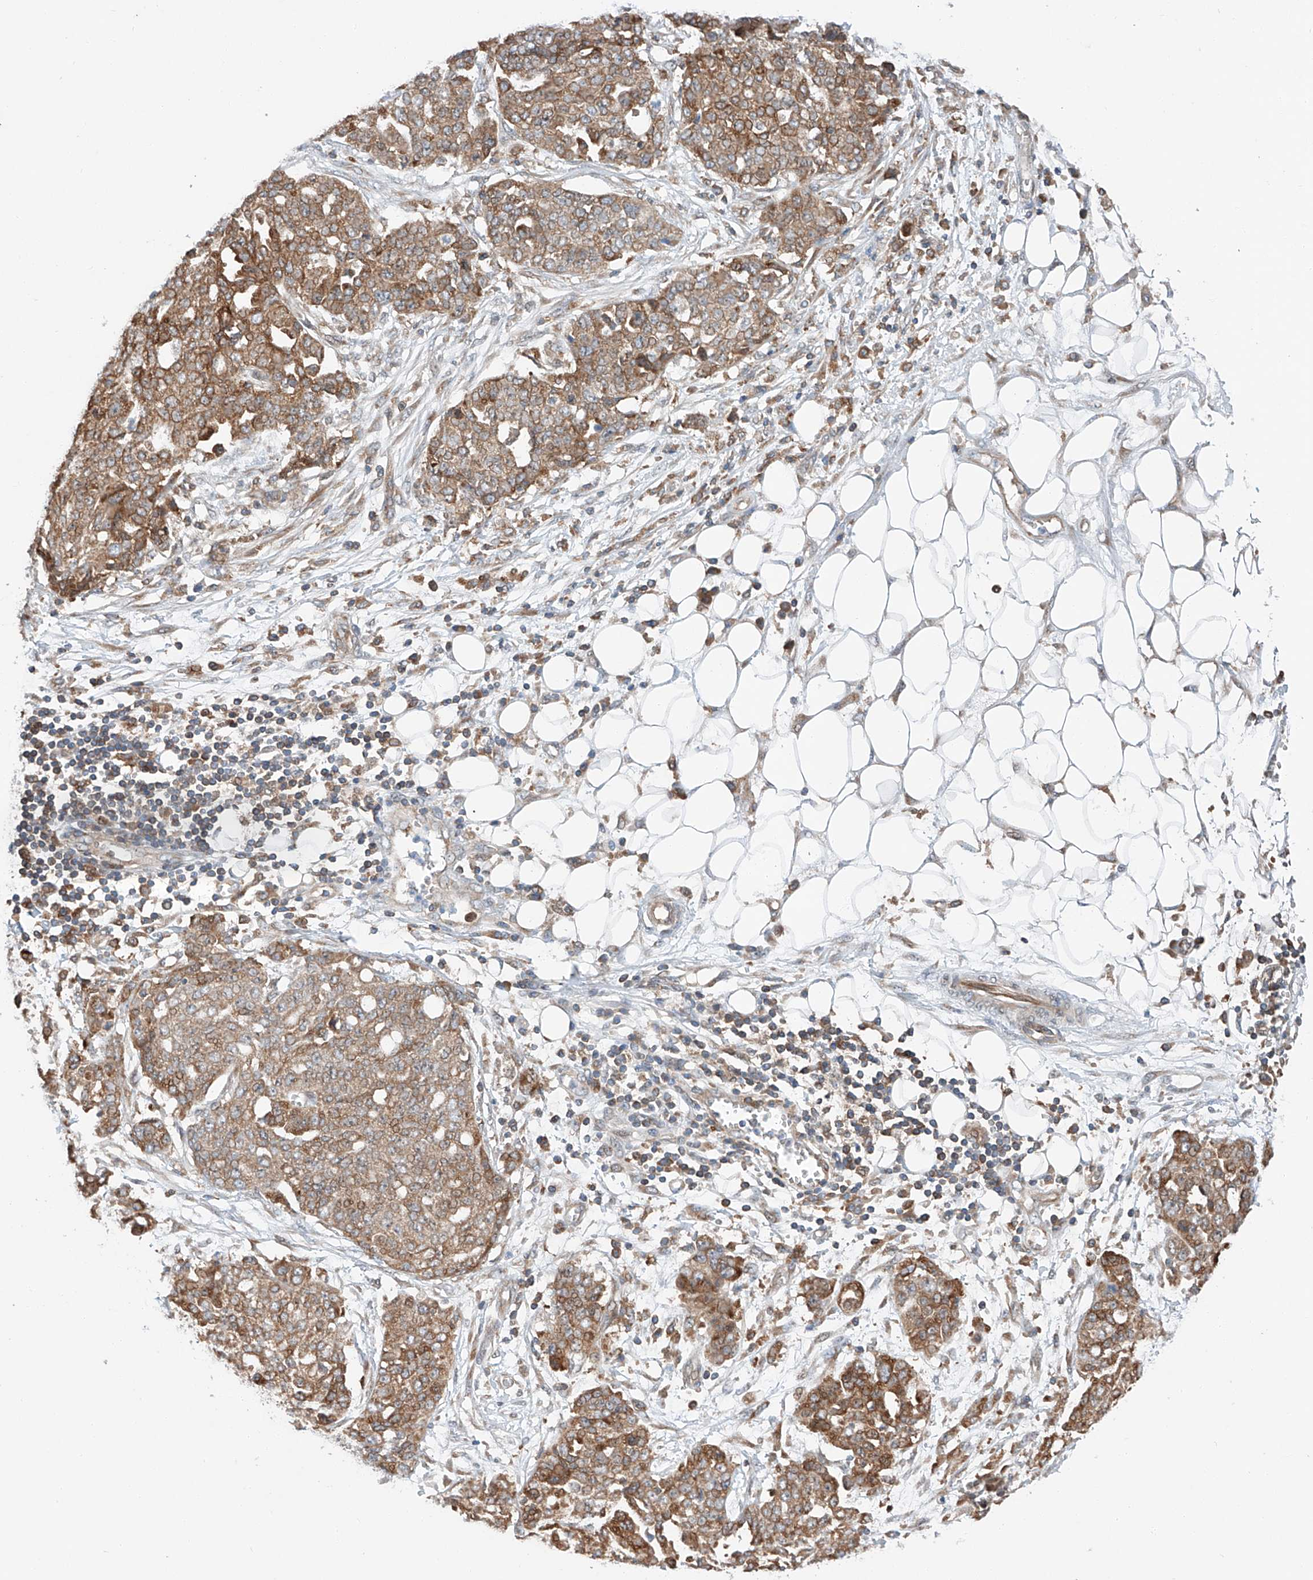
{"staining": {"intensity": "moderate", "quantity": ">75%", "location": "cytoplasmic/membranous"}, "tissue": "ovarian cancer", "cell_type": "Tumor cells", "image_type": "cancer", "snomed": [{"axis": "morphology", "description": "Cystadenocarcinoma, serous, NOS"}, {"axis": "topography", "description": "Soft tissue"}, {"axis": "topography", "description": "Ovary"}], "caption": "Protein expression analysis of human ovarian cancer reveals moderate cytoplasmic/membranous staining in about >75% of tumor cells. (brown staining indicates protein expression, while blue staining denotes nuclei).", "gene": "RUSC1", "patient": {"sex": "female", "age": 57}}